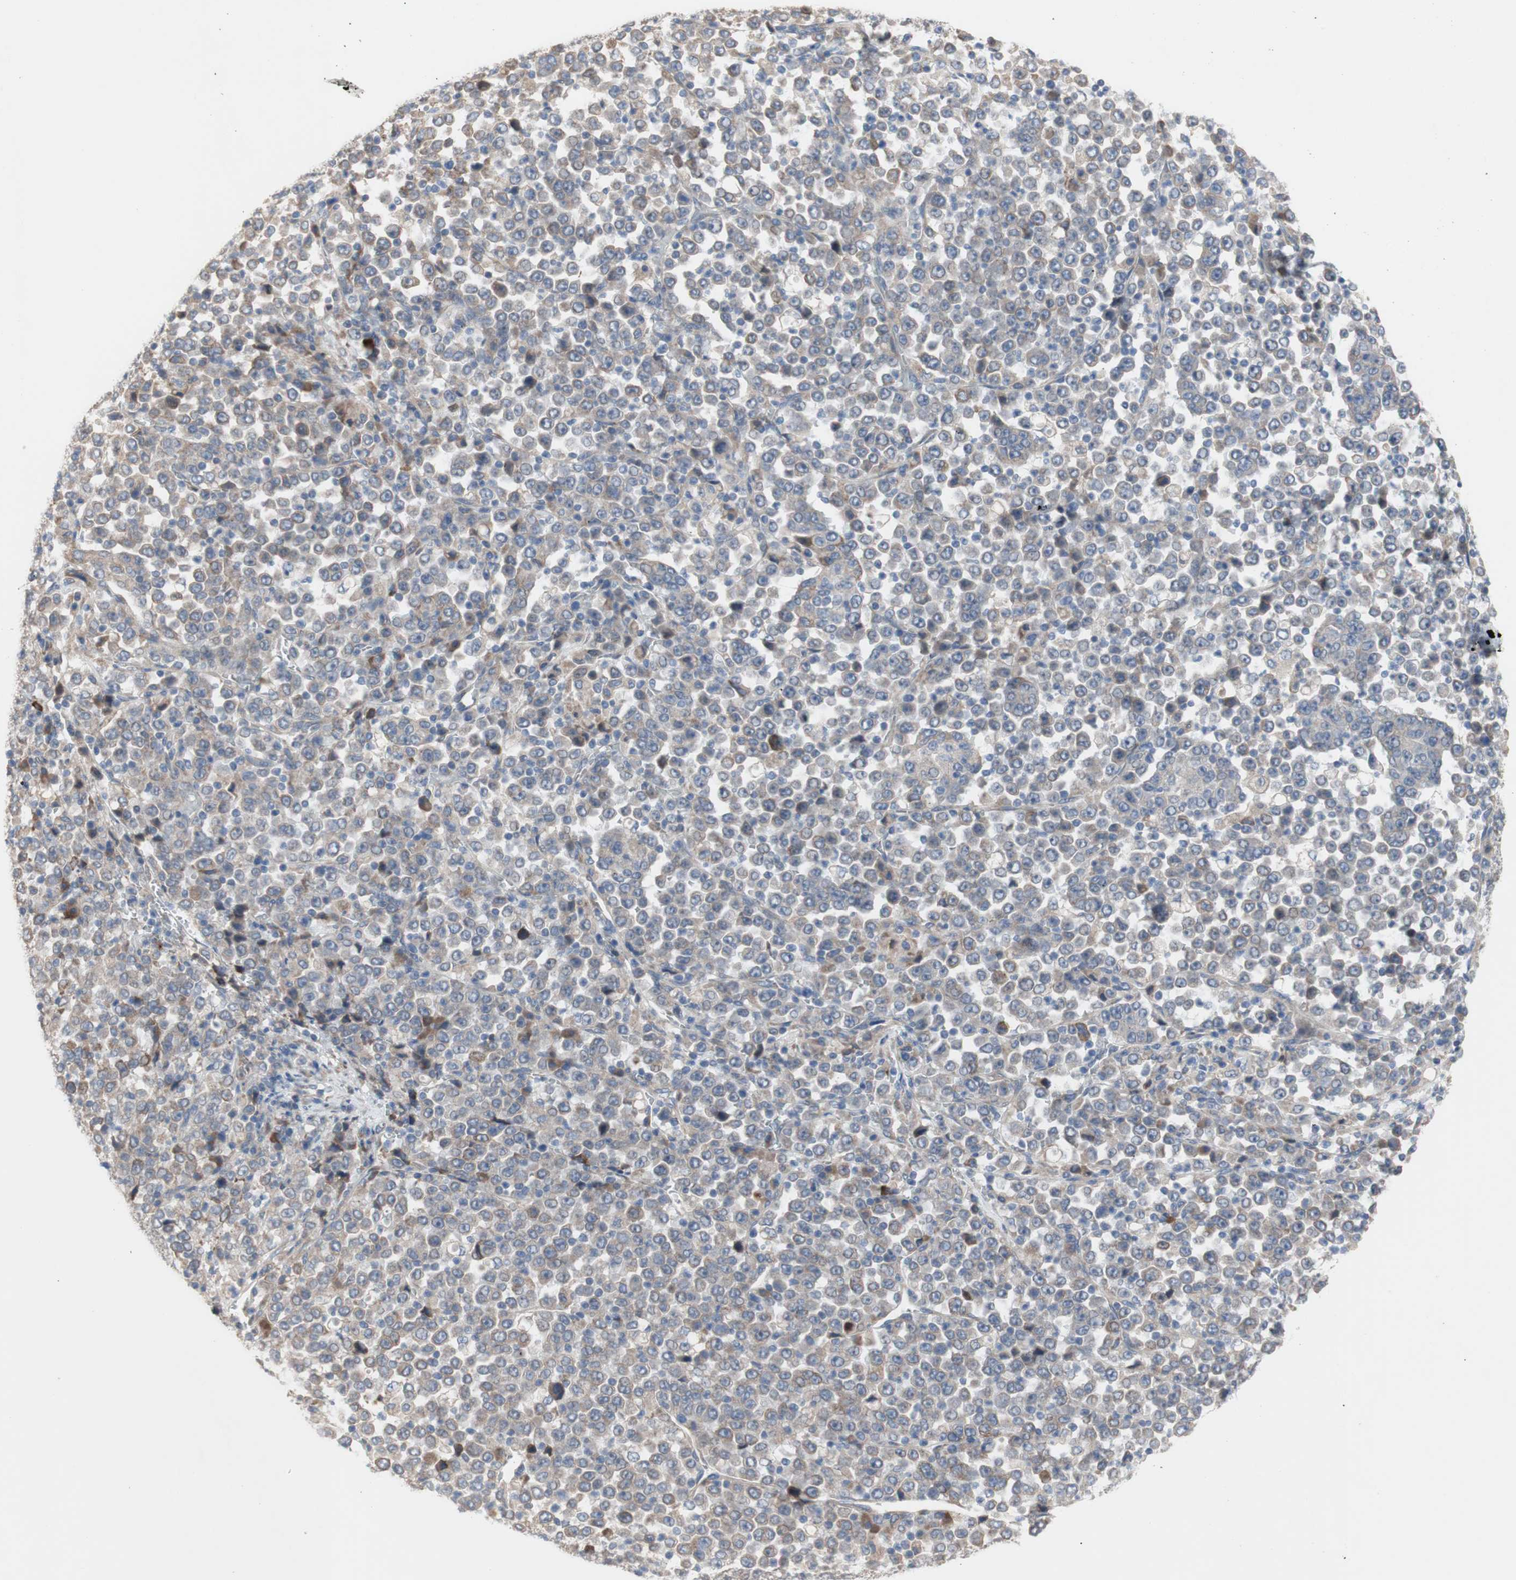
{"staining": {"intensity": "weak", "quantity": ">75%", "location": "cytoplasmic/membranous"}, "tissue": "stomach cancer", "cell_type": "Tumor cells", "image_type": "cancer", "snomed": [{"axis": "morphology", "description": "Normal tissue, NOS"}, {"axis": "morphology", "description": "Adenocarcinoma, NOS"}, {"axis": "topography", "description": "Stomach, upper"}, {"axis": "topography", "description": "Stomach"}], "caption": "This histopathology image shows IHC staining of human stomach adenocarcinoma, with low weak cytoplasmic/membranous positivity in about >75% of tumor cells.", "gene": "TTC14", "patient": {"sex": "male", "age": 59}}